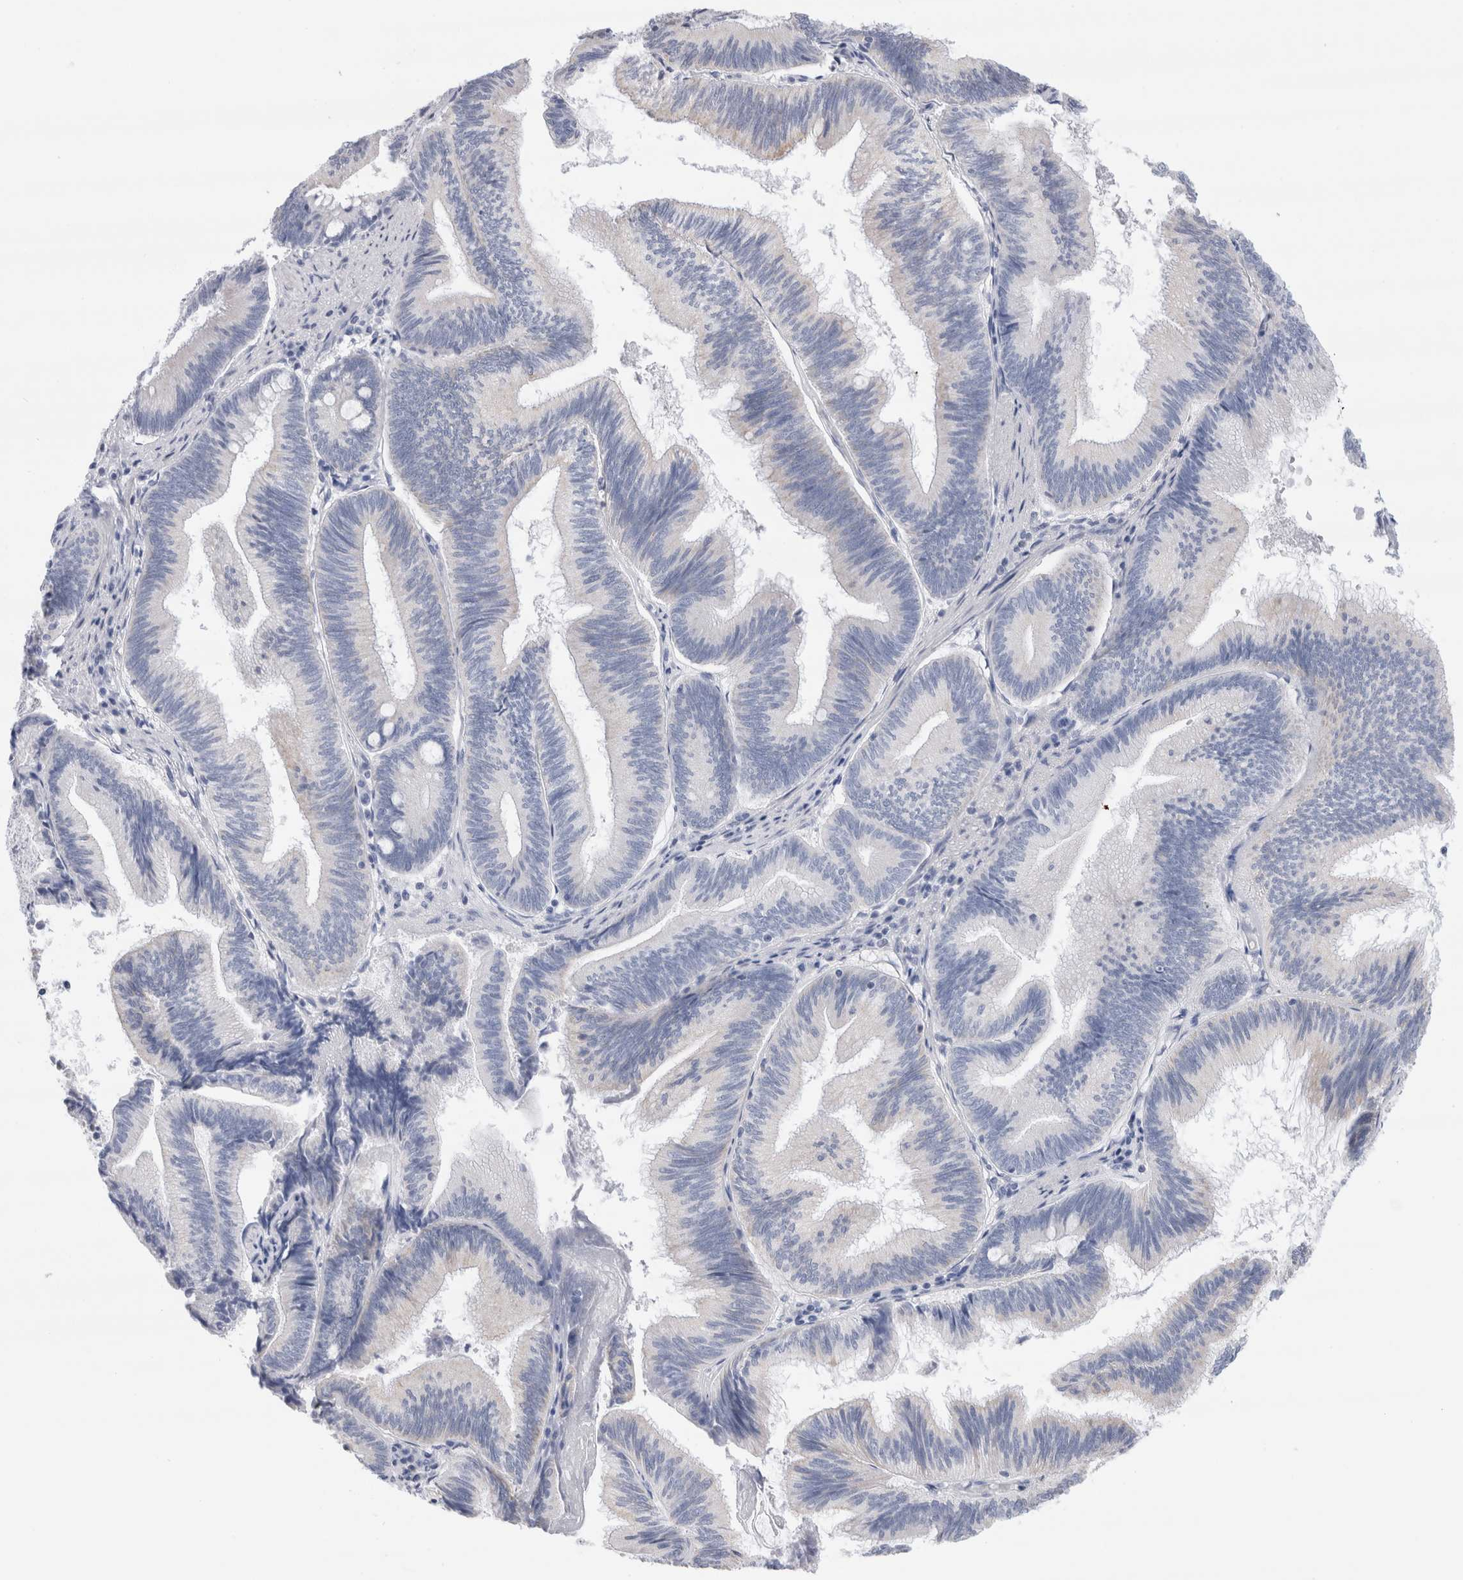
{"staining": {"intensity": "negative", "quantity": "none", "location": "none"}, "tissue": "pancreatic cancer", "cell_type": "Tumor cells", "image_type": "cancer", "snomed": [{"axis": "morphology", "description": "Adenocarcinoma, NOS"}, {"axis": "topography", "description": "Pancreas"}], "caption": "Immunohistochemical staining of human pancreatic cancer exhibits no significant expression in tumor cells.", "gene": "ECHDC2", "patient": {"sex": "male", "age": 82}}